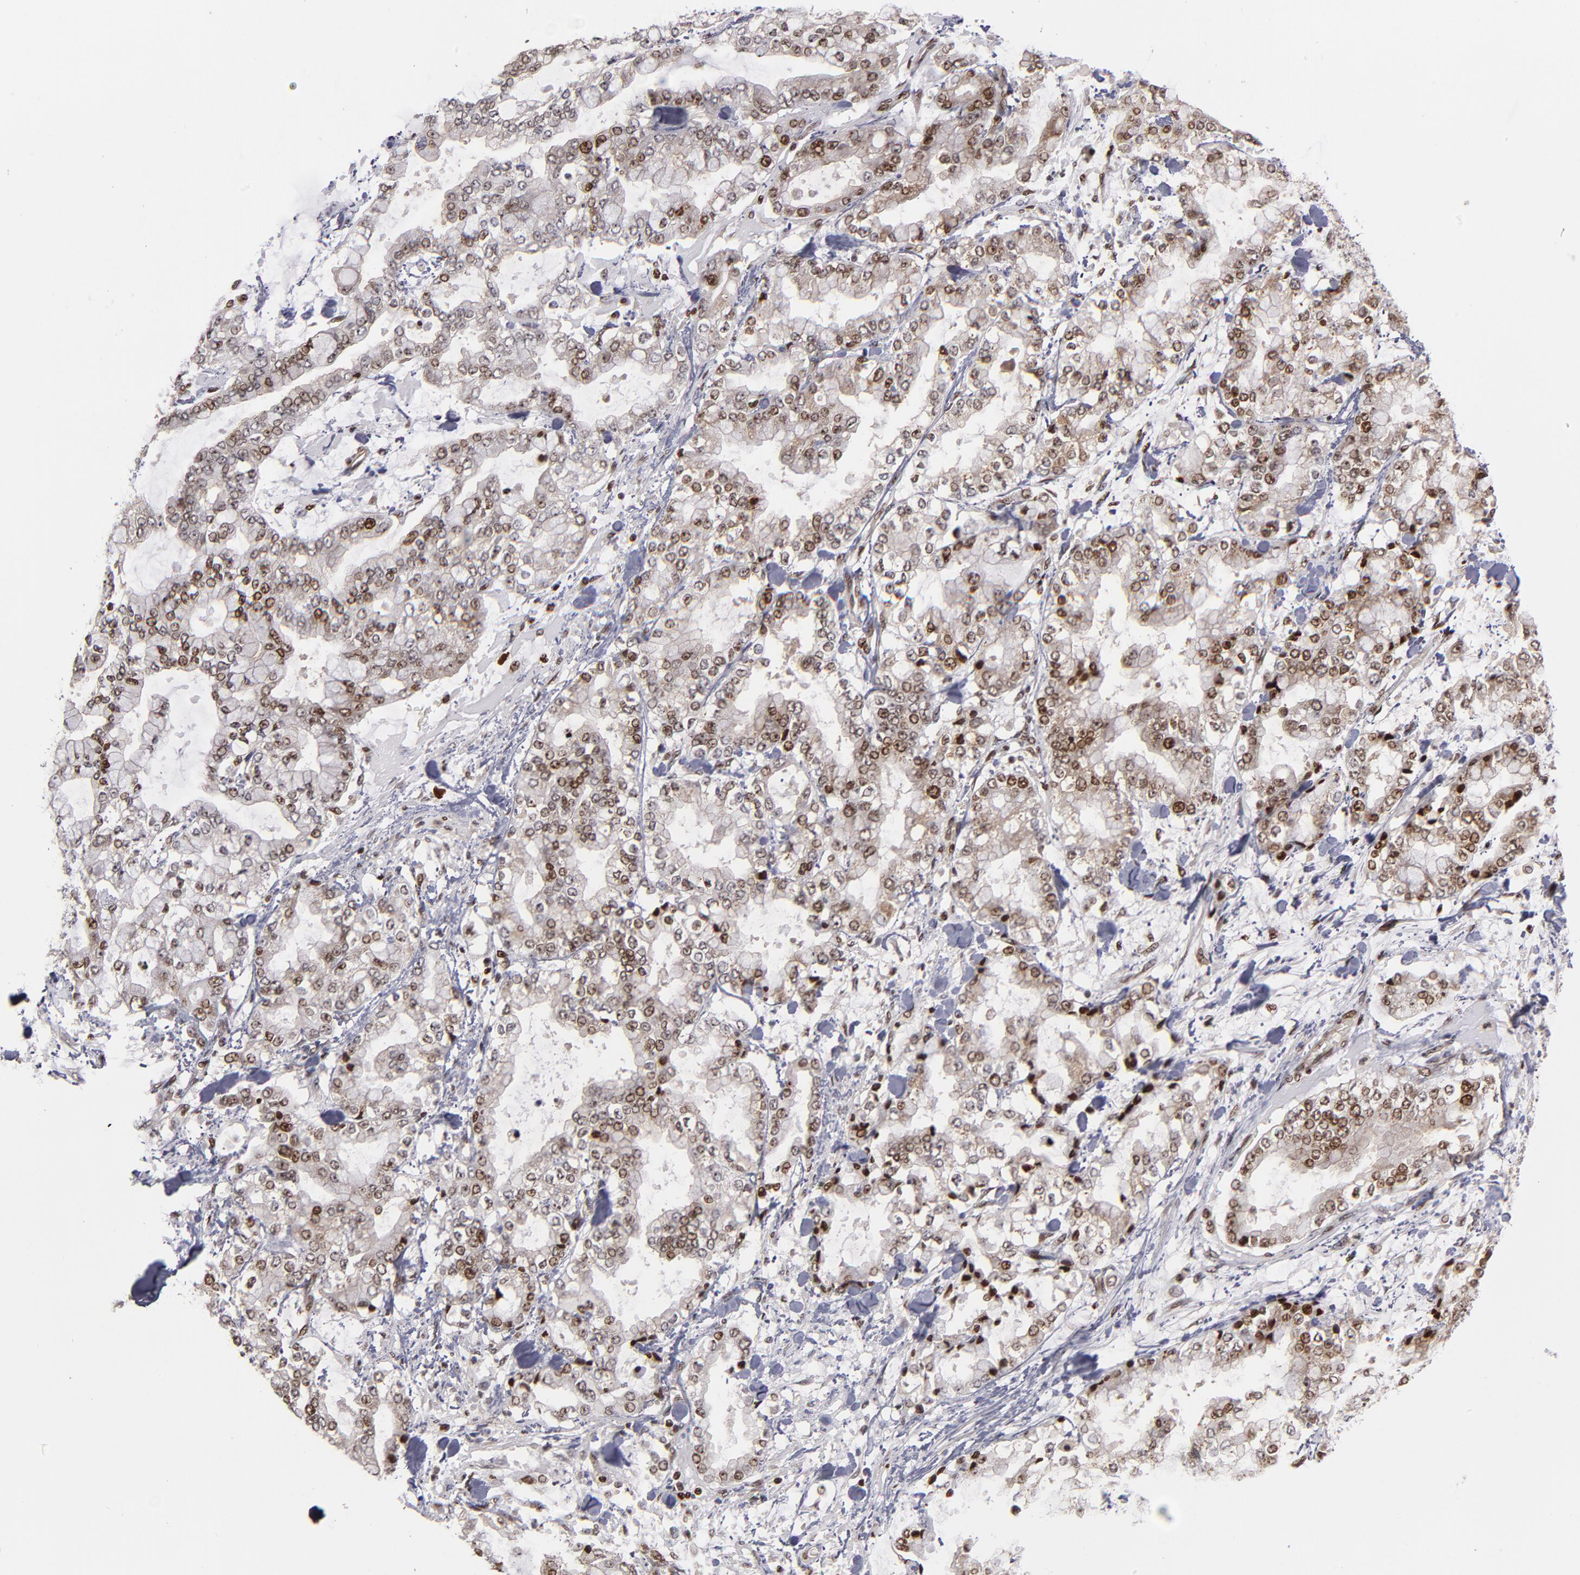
{"staining": {"intensity": "weak", "quantity": "25%-75%", "location": "nuclear"}, "tissue": "stomach cancer", "cell_type": "Tumor cells", "image_type": "cancer", "snomed": [{"axis": "morphology", "description": "Normal tissue, NOS"}, {"axis": "morphology", "description": "Adenocarcinoma, NOS"}, {"axis": "topography", "description": "Stomach, upper"}, {"axis": "topography", "description": "Stomach"}], "caption": "Immunohistochemistry staining of stomach cancer, which demonstrates low levels of weak nuclear staining in approximately 25%-75% of tumor cells indicating weak nuclear protein staining. The staining was performed using DAB (brown) for protein detection and nuclei were counterstained in hematoxylin (blue).", "gene": "KDM6A", "patient": {"sex": "male", "age": 76}}